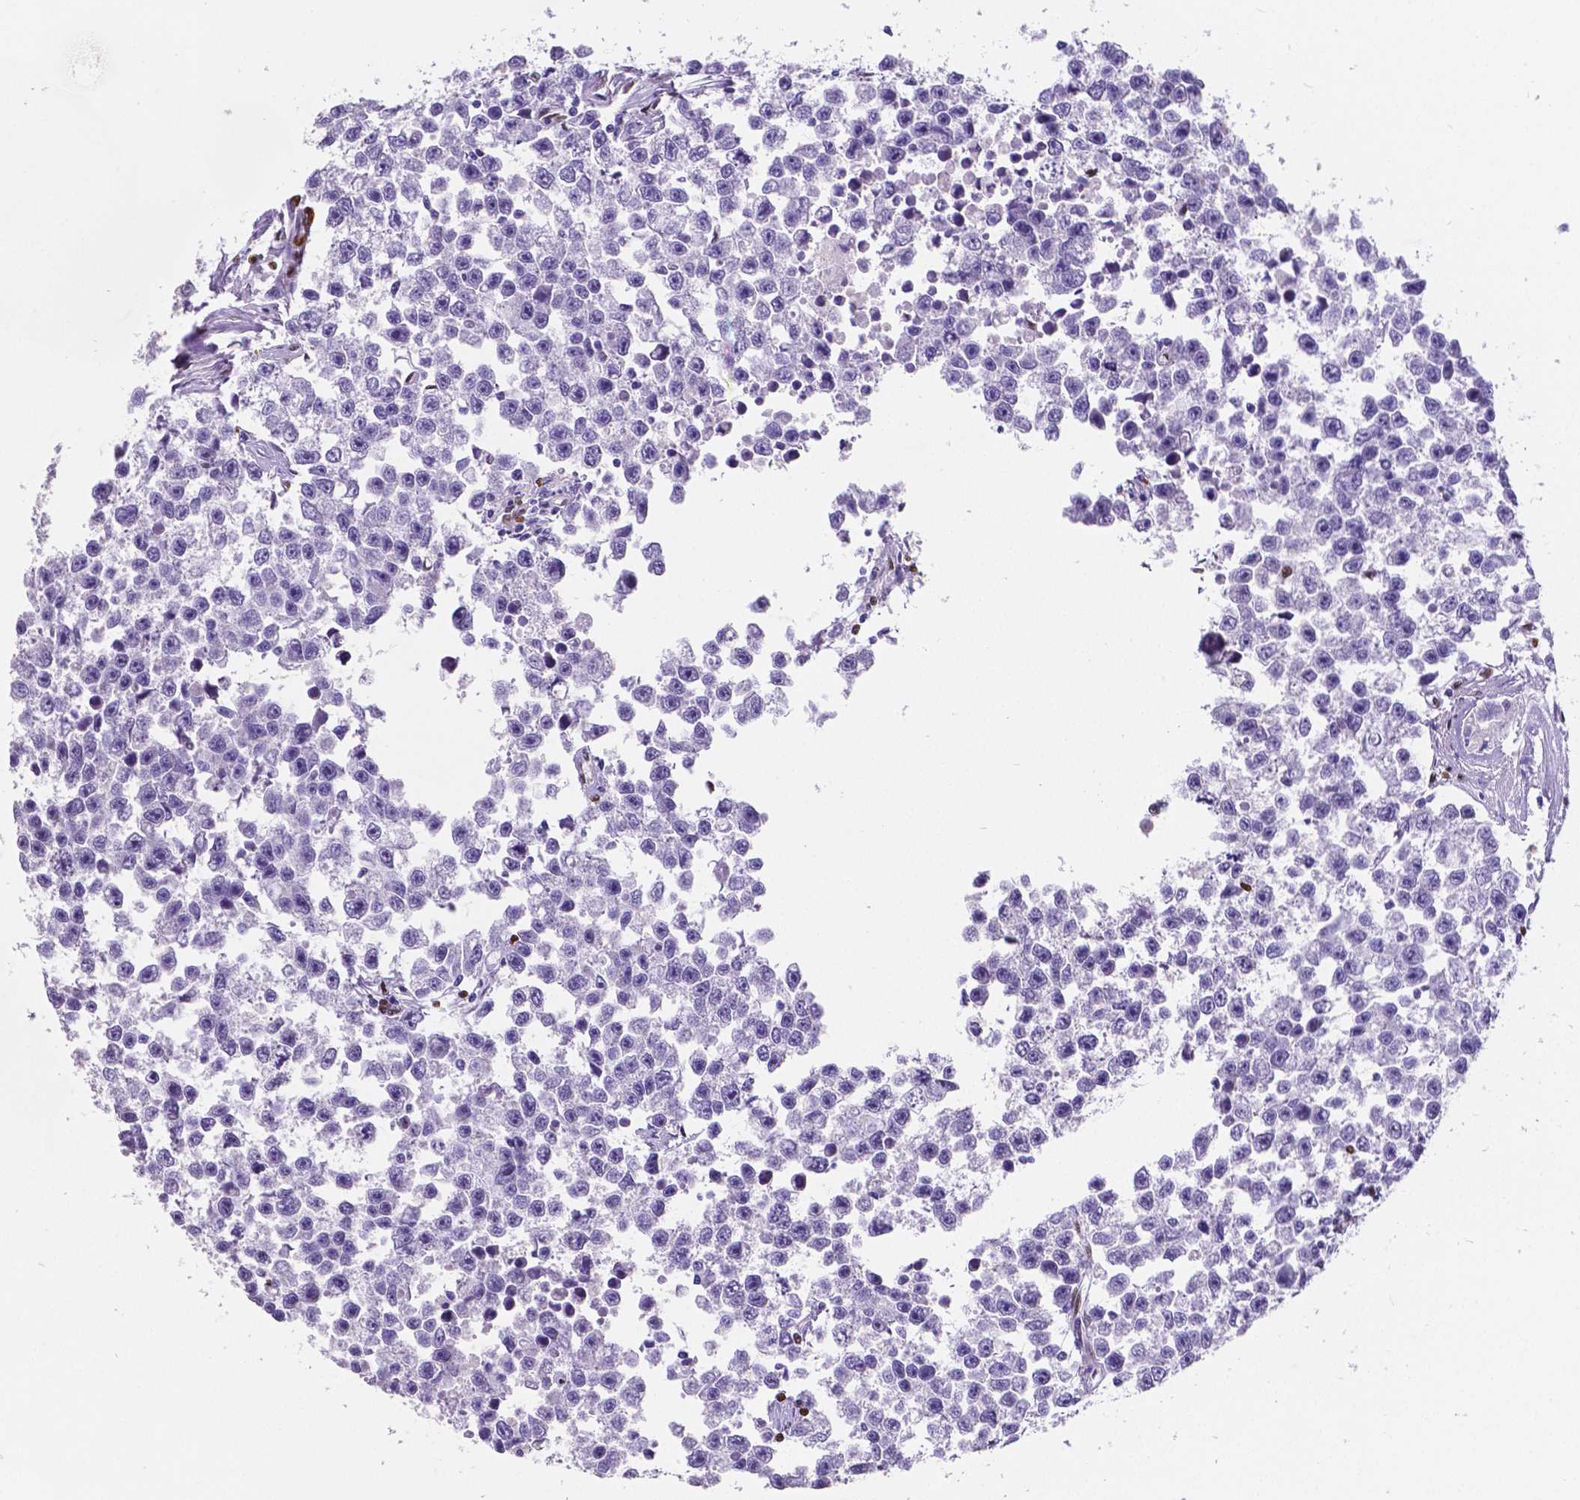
{"staining": {"intensity": "negative", "quantity": "none", "location": "none"}, "tissue": "testis cancer", "cell_type": "Tumor cells", "image_type": "cancer", "snomed": [{"axis": "morphology", "description": "Seminoma, NOS"}, {"axis": "topography", "description": "Testis"}], "caption": "IHC of testis cancer demonstrates no expression in tumor cells. (DAB (3,3'-diaminobenzidine) immunohistochemistry with hematoxylin counter stain).", "gene": "MEF2C", "patient": {"sex": "male", "age": 26}}